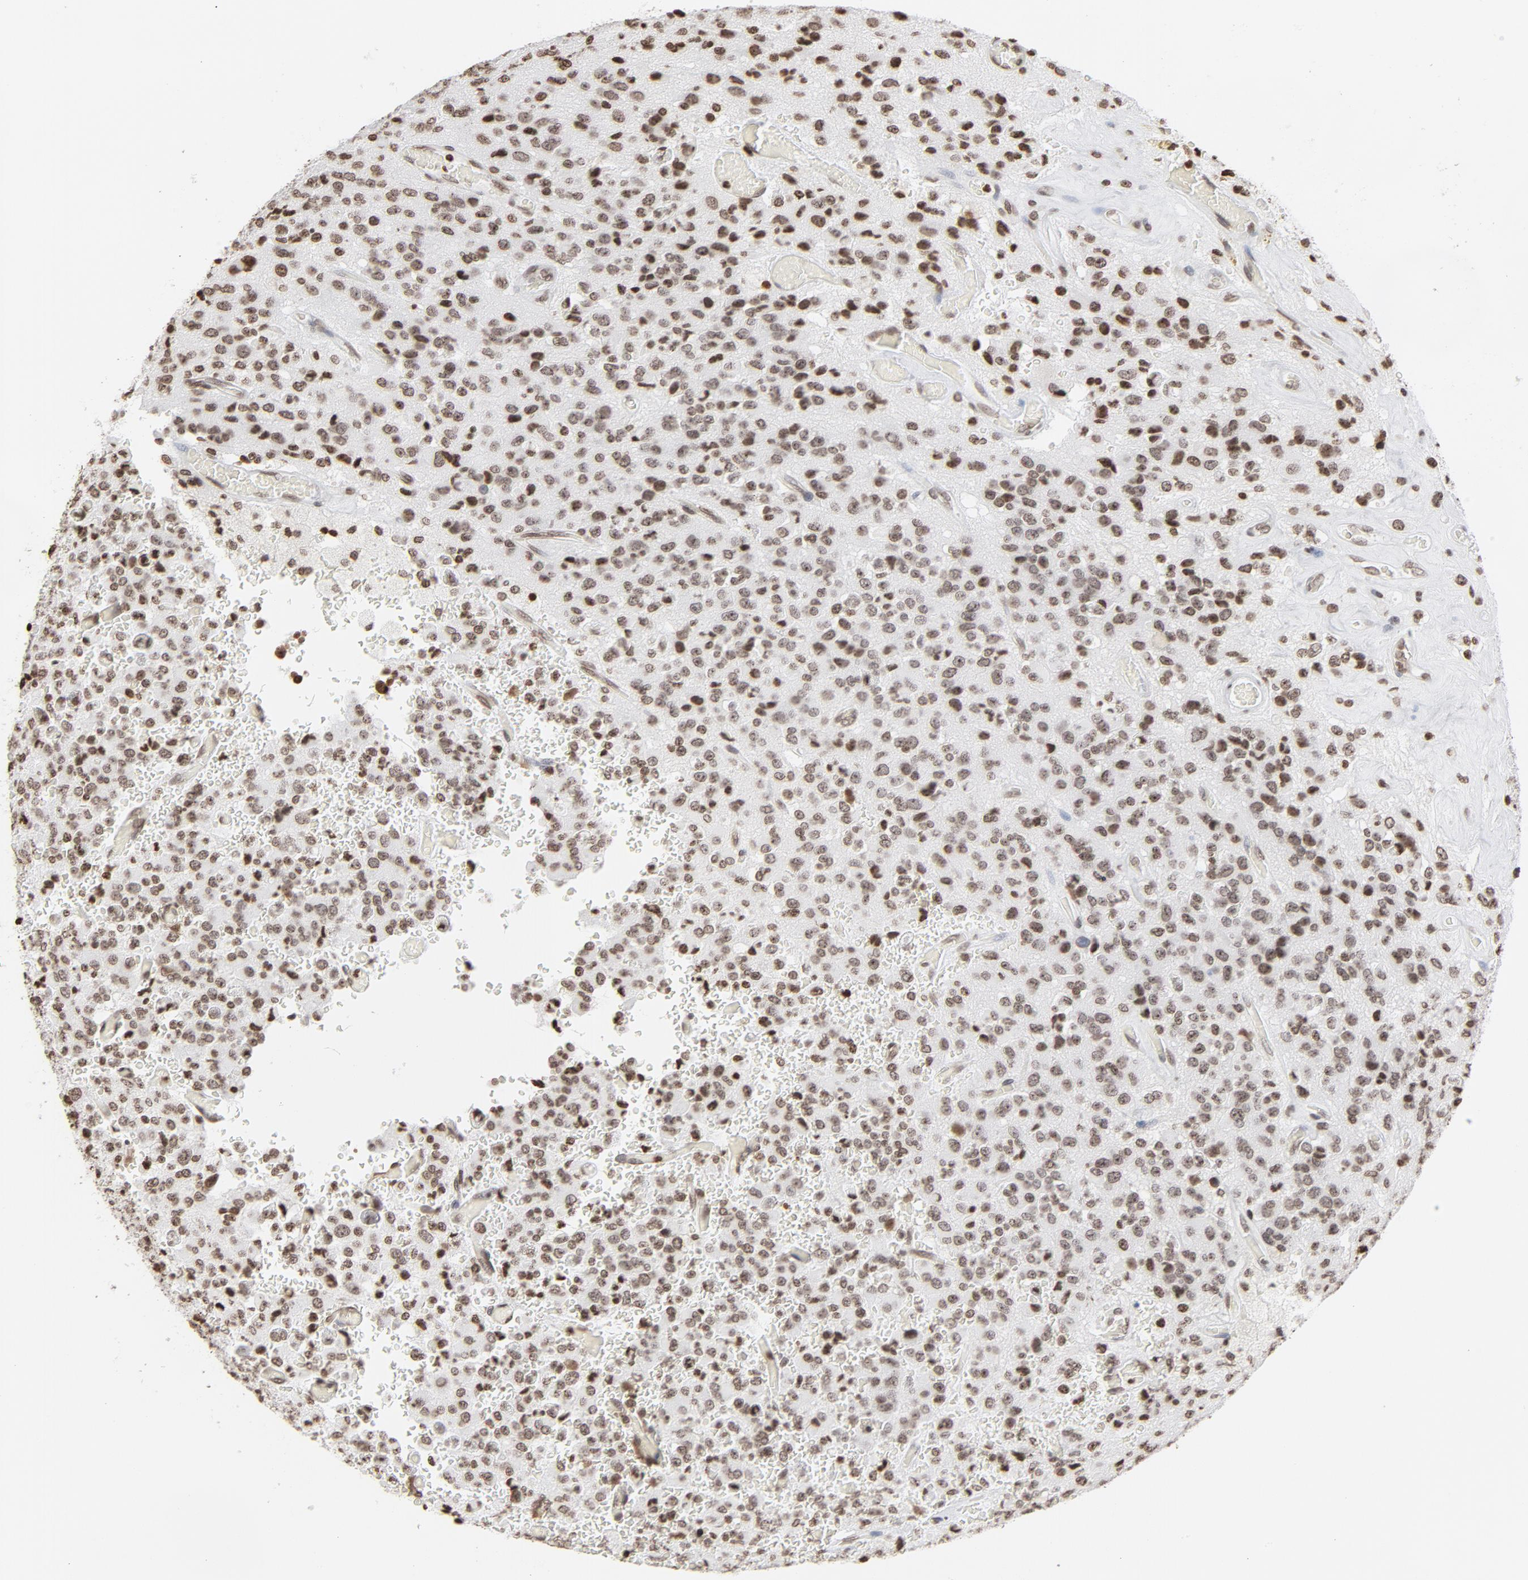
{"staining": {"intensity": "weak", "quantity": ">75%", "location": "nuclear"}, "tissue": "glioma", "cell_type": "Tumor cells", "image_type": "cancer", "snomed": [{"axis": "morphology", "description": "Glioma, malignant, High grade"}, {"axis": "topography", "description": "pancreas cauda"}], "caption": "Human malignant glioma (high-grade) stained with a protein marker shows weak staining in tumor cells.", "gene": "H2AC12", "patient": {"sex": "male", "age": 60}}